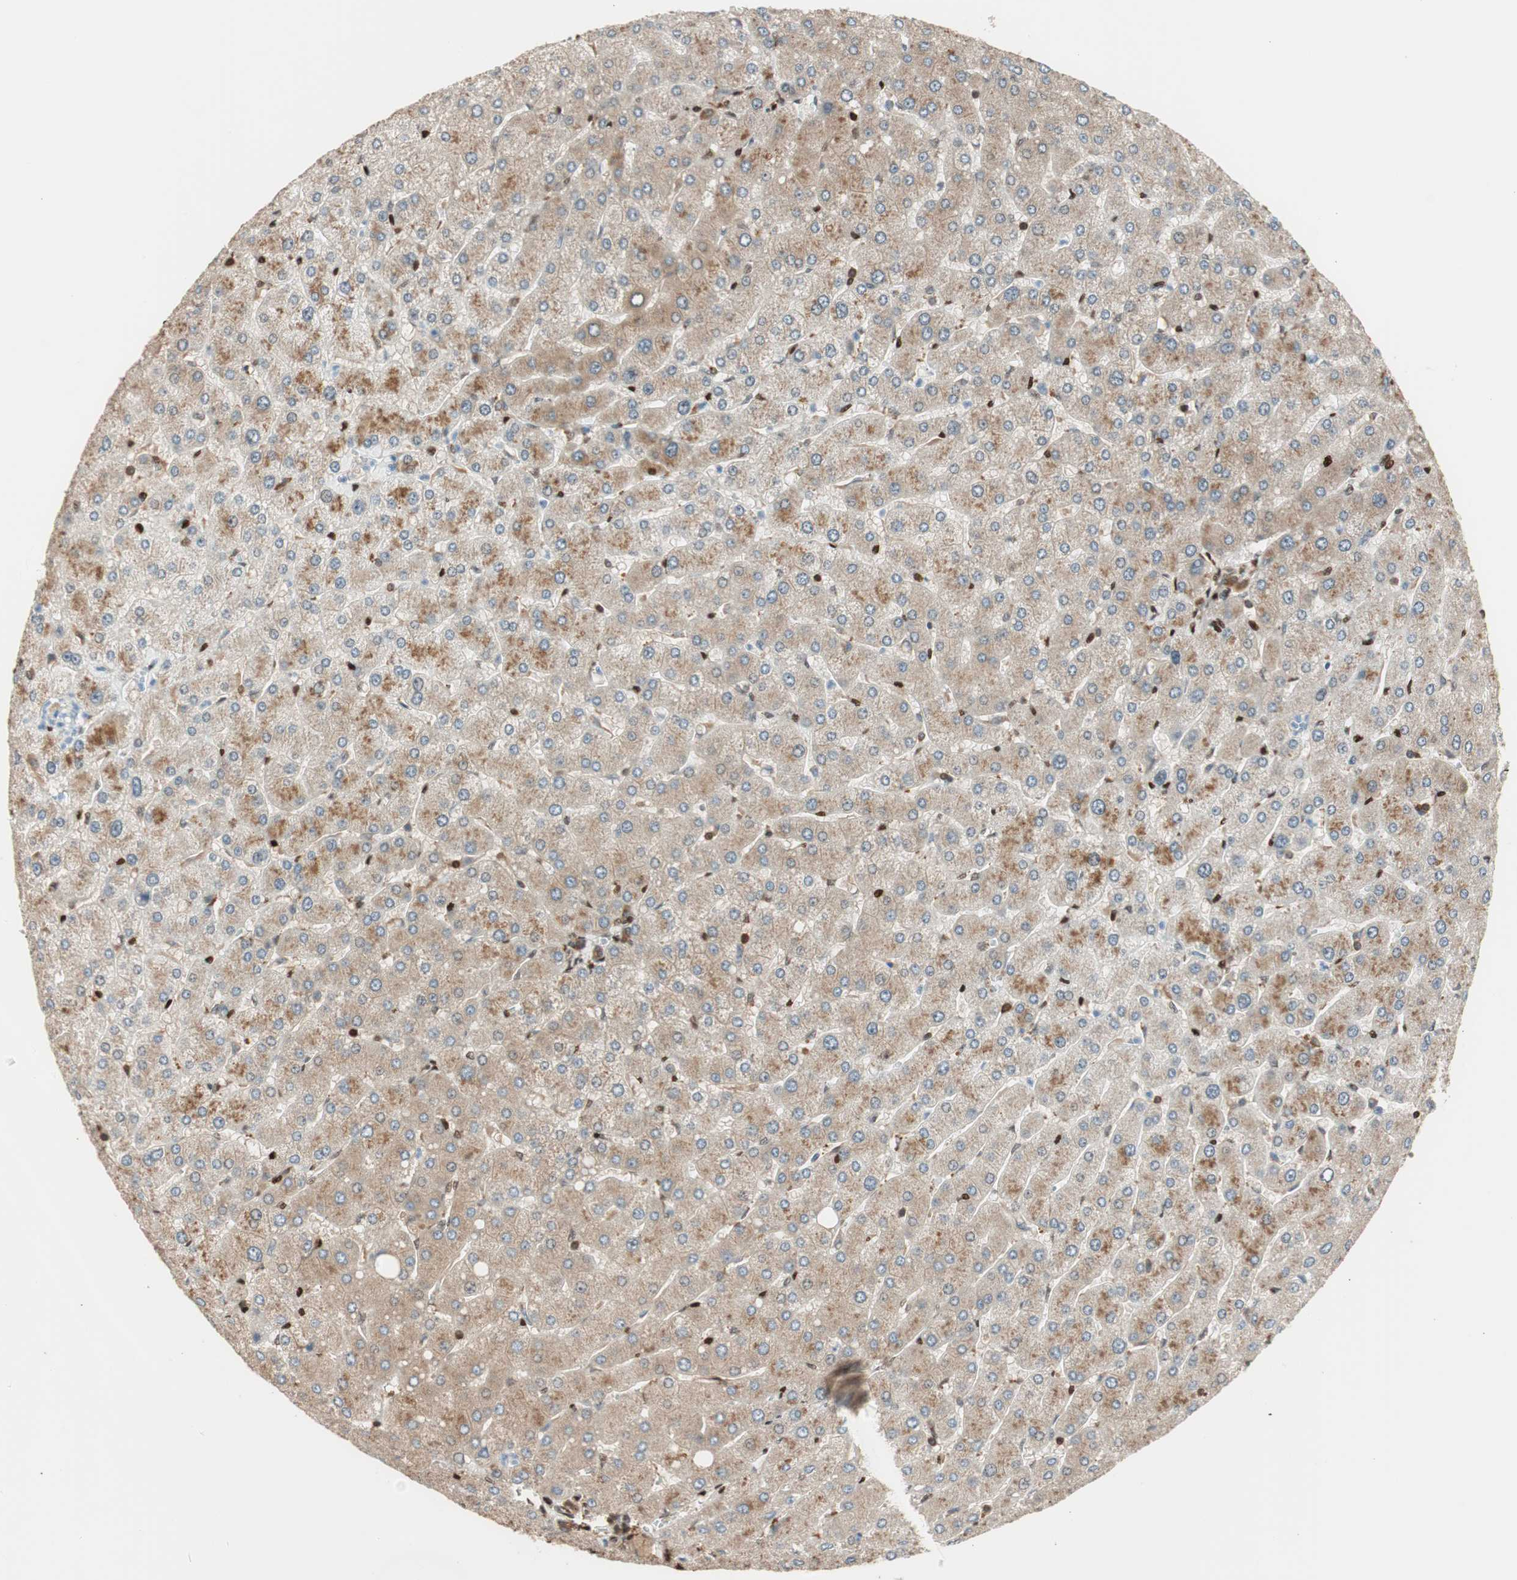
{"staining": {"intensity": "strong", "quantity": ">75%", "location": "cytoplasmic/membranous"}, "tissue": "liver", "cell_type": "Cholangiocytes", "image_type": "normal", "snomed": [{"axis": "morphology", "description": "Normal tissue, NOS"}, {"axis": "topography", "description": "Liver"}], "caption": "Strong cytoplasmic/membranous staining for a protein is identified in approximately >75% of cholangiocytes of unremarkable liver using IHC.", "gene": "BIN1", "patient": {"sex": "male", "age": 55}}